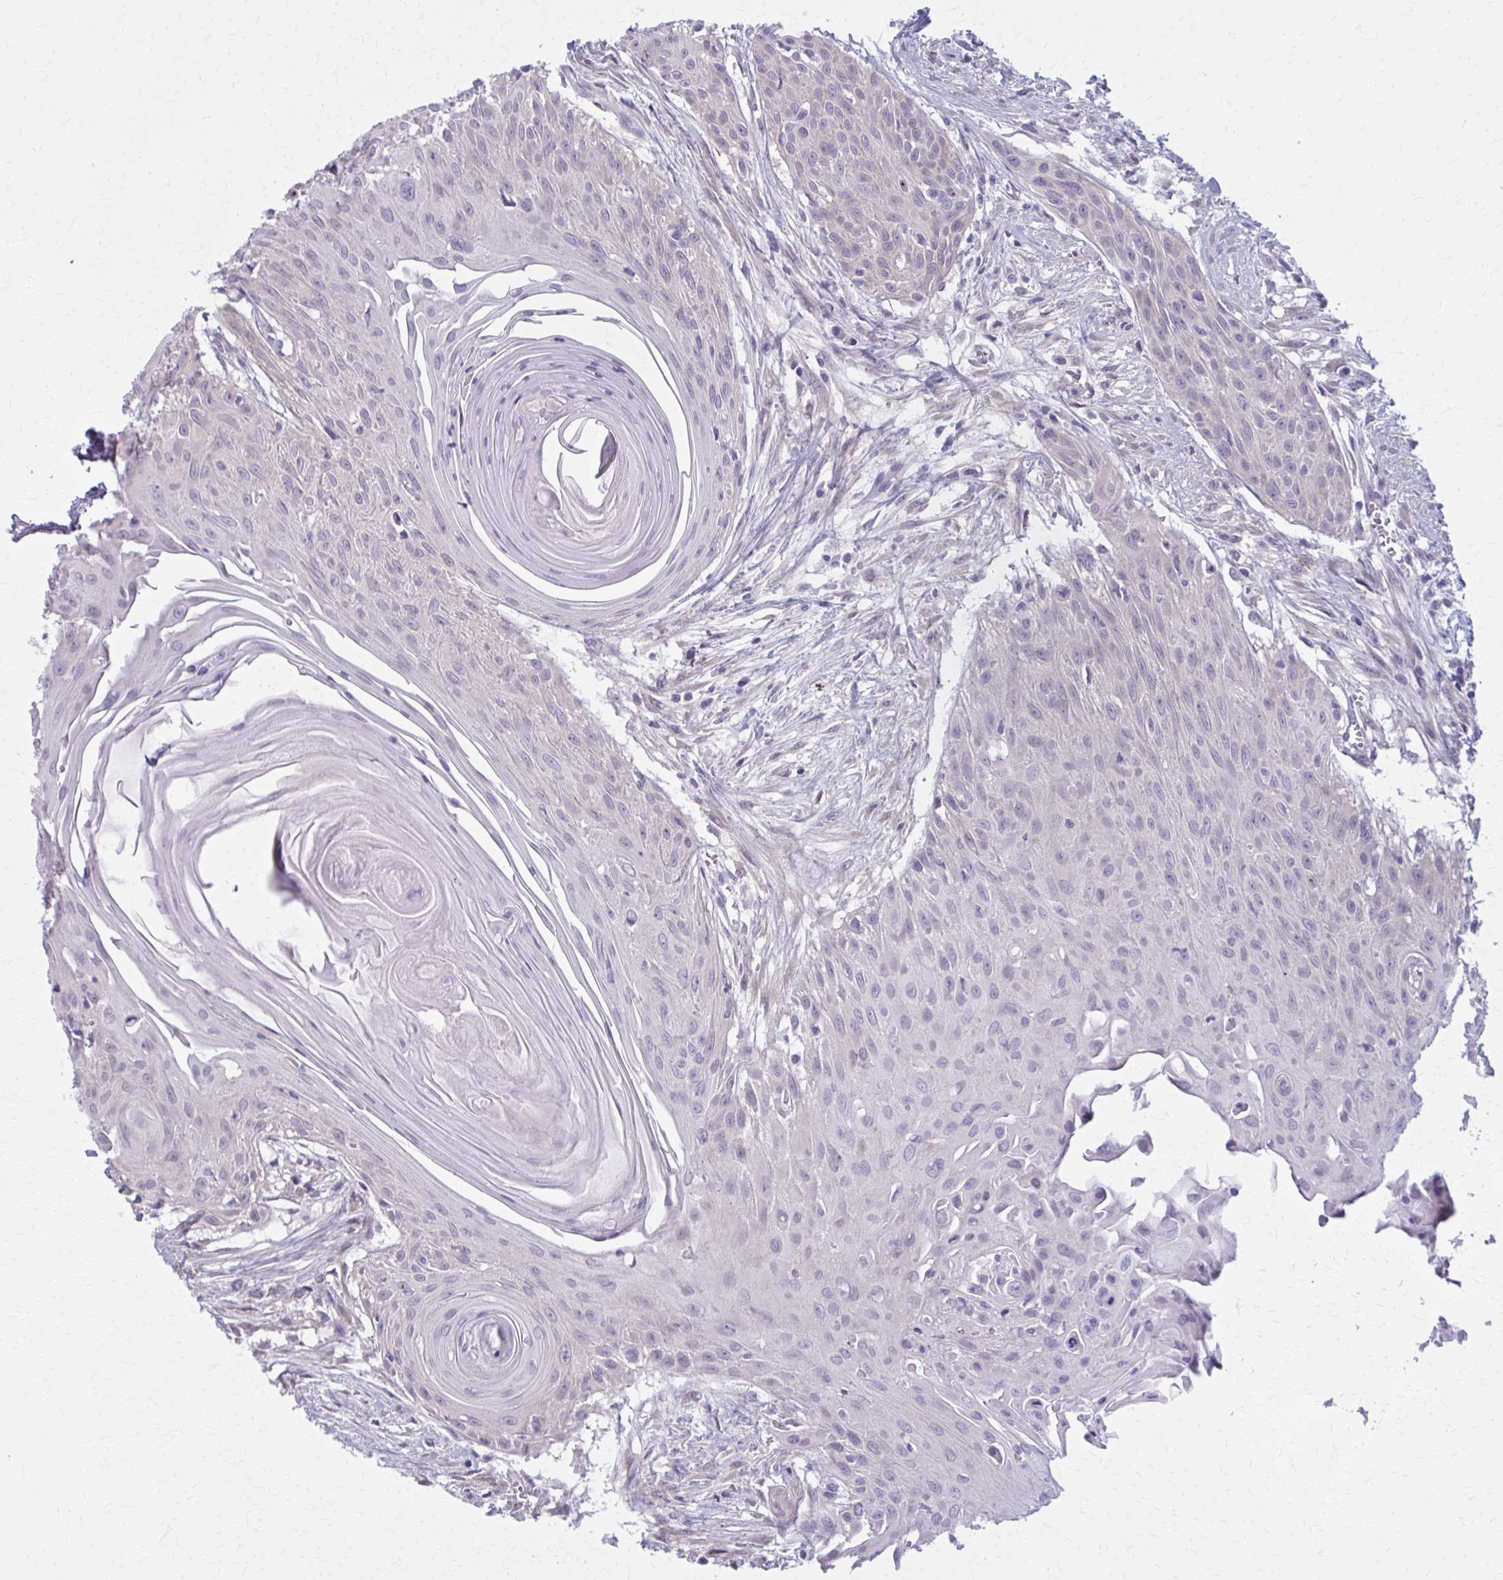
{"staining": {"intensity": "negative", "quantity": "none", "location": "none"}, "tissue": "head and neck cancer", "cell_type": "Tumor cells", "image_type": "cancer", "snomed": [{"axis": "morphology", "description": "Squamous cell carcinoma, NOS"}, {"axis": "topography", "description": "Lymph node"}, {"axis": "topography", "description": "Salivary gland"}, {"axis": "topography", "description": "Head-Neck"}], "caption": "High power microscopy image of an immunohistochemistry (IHC) histopathology image of head and neck cancer, revealing no significant positivity in tumor cells. The staining is performed using DAB (3,3'-diaminobenzidine) brown chromogen with nuclei counter-stained in using hematoxylin.", "gene": "NUMBL", "patient": {"sex": "female", "age": 74}}